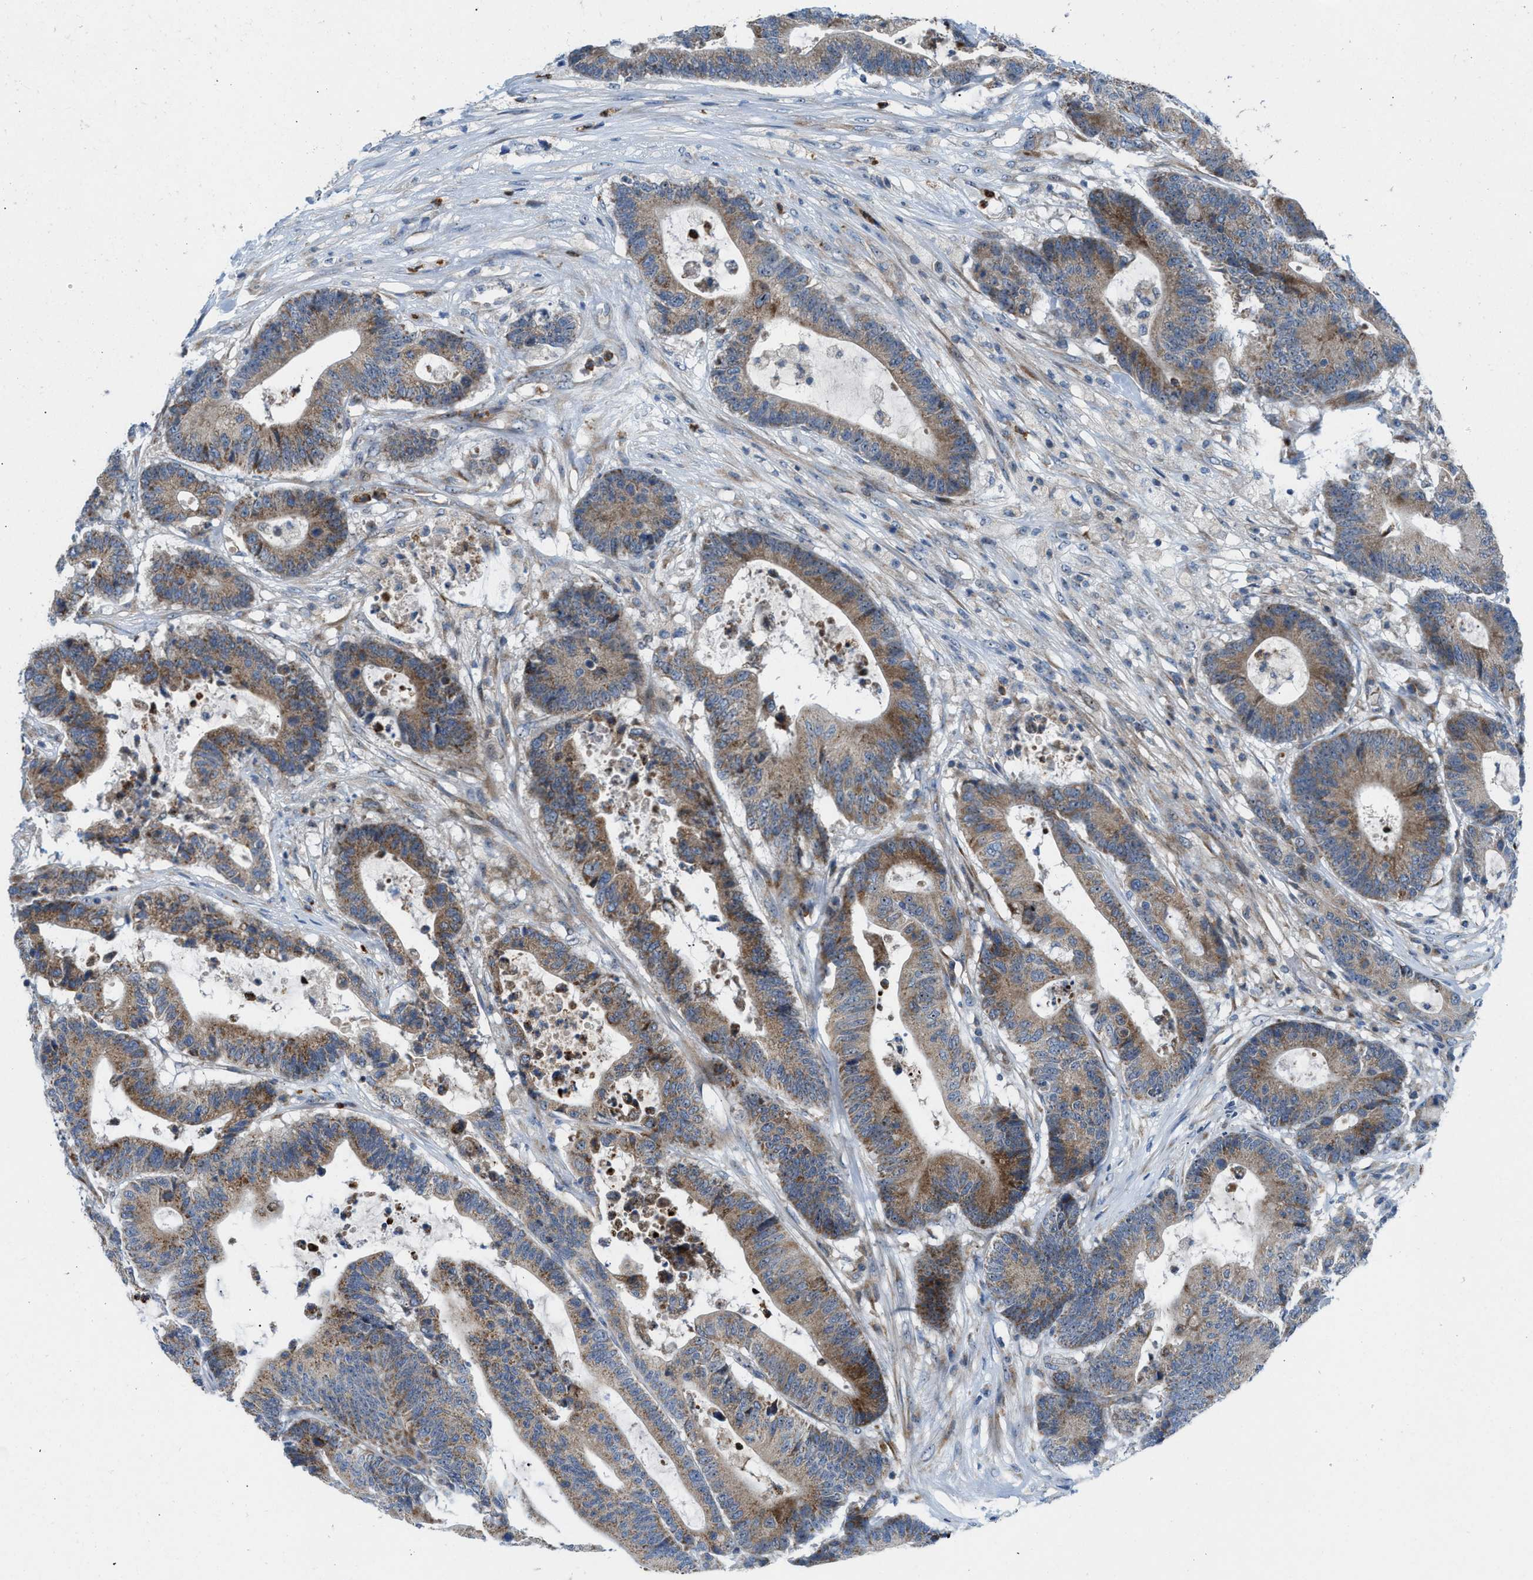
{"staining": {"intensity": "moderate", "quantity": ">75%", "location": "cytoplasmic/membranous"}, "tissue": "colorectal cancer", "cell_type": "Tumor cells", "image_type": "cancer", "snomed": [{"axis": "morphology", "description": "Adenocarcinoma, NOS"}, {"axis": "topography", "description": "Colon"}], "caption": "Adenocarcinoma (colorectal) stained for a protein (brown) shows moderate cytoplasmic/membranous positive positivity in about >75% of tumor cells.", "gene": "TPH1", "patient": {"sex": "female", "age": 84}}